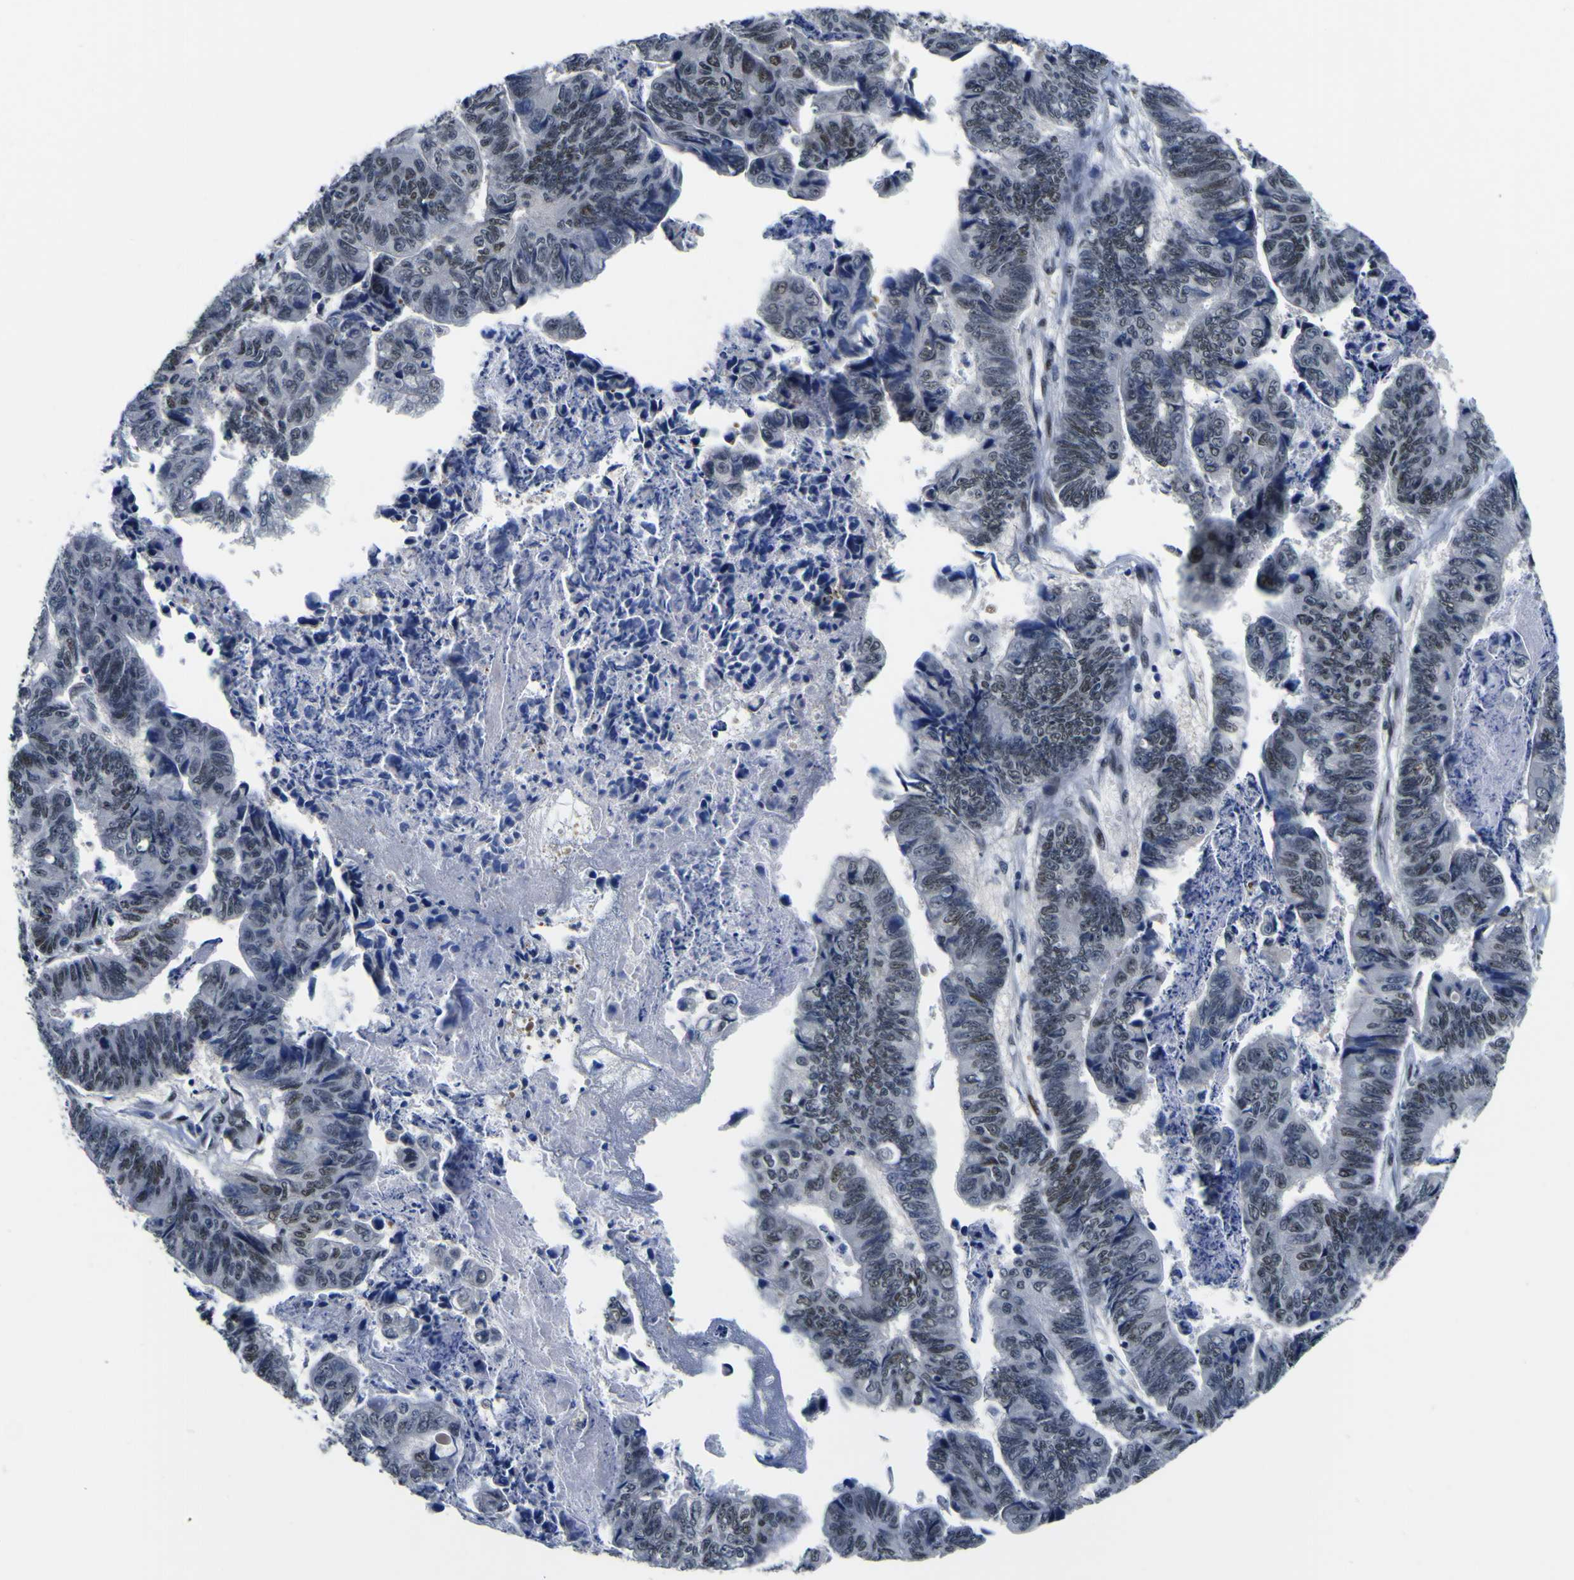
{"staining": {"intensity": "weak", "quantity": "25%-75%", "location": "nuclear"}, "tissue": "stomach cancer", "cell_type": "Tumor cells", "image_type": "cancer", "snomed": [{"axis": "morphology", "description": "Adenocarcinoma, NOS"}, {"axis": "topography", "description": "Stomach, lower"}], "caption": "Stomach cancer stained for a protein reveals weak nuclear positivity in tumor cells.", "gene": "CUL4B", "patient": {"sex": "male", "age": 77}}